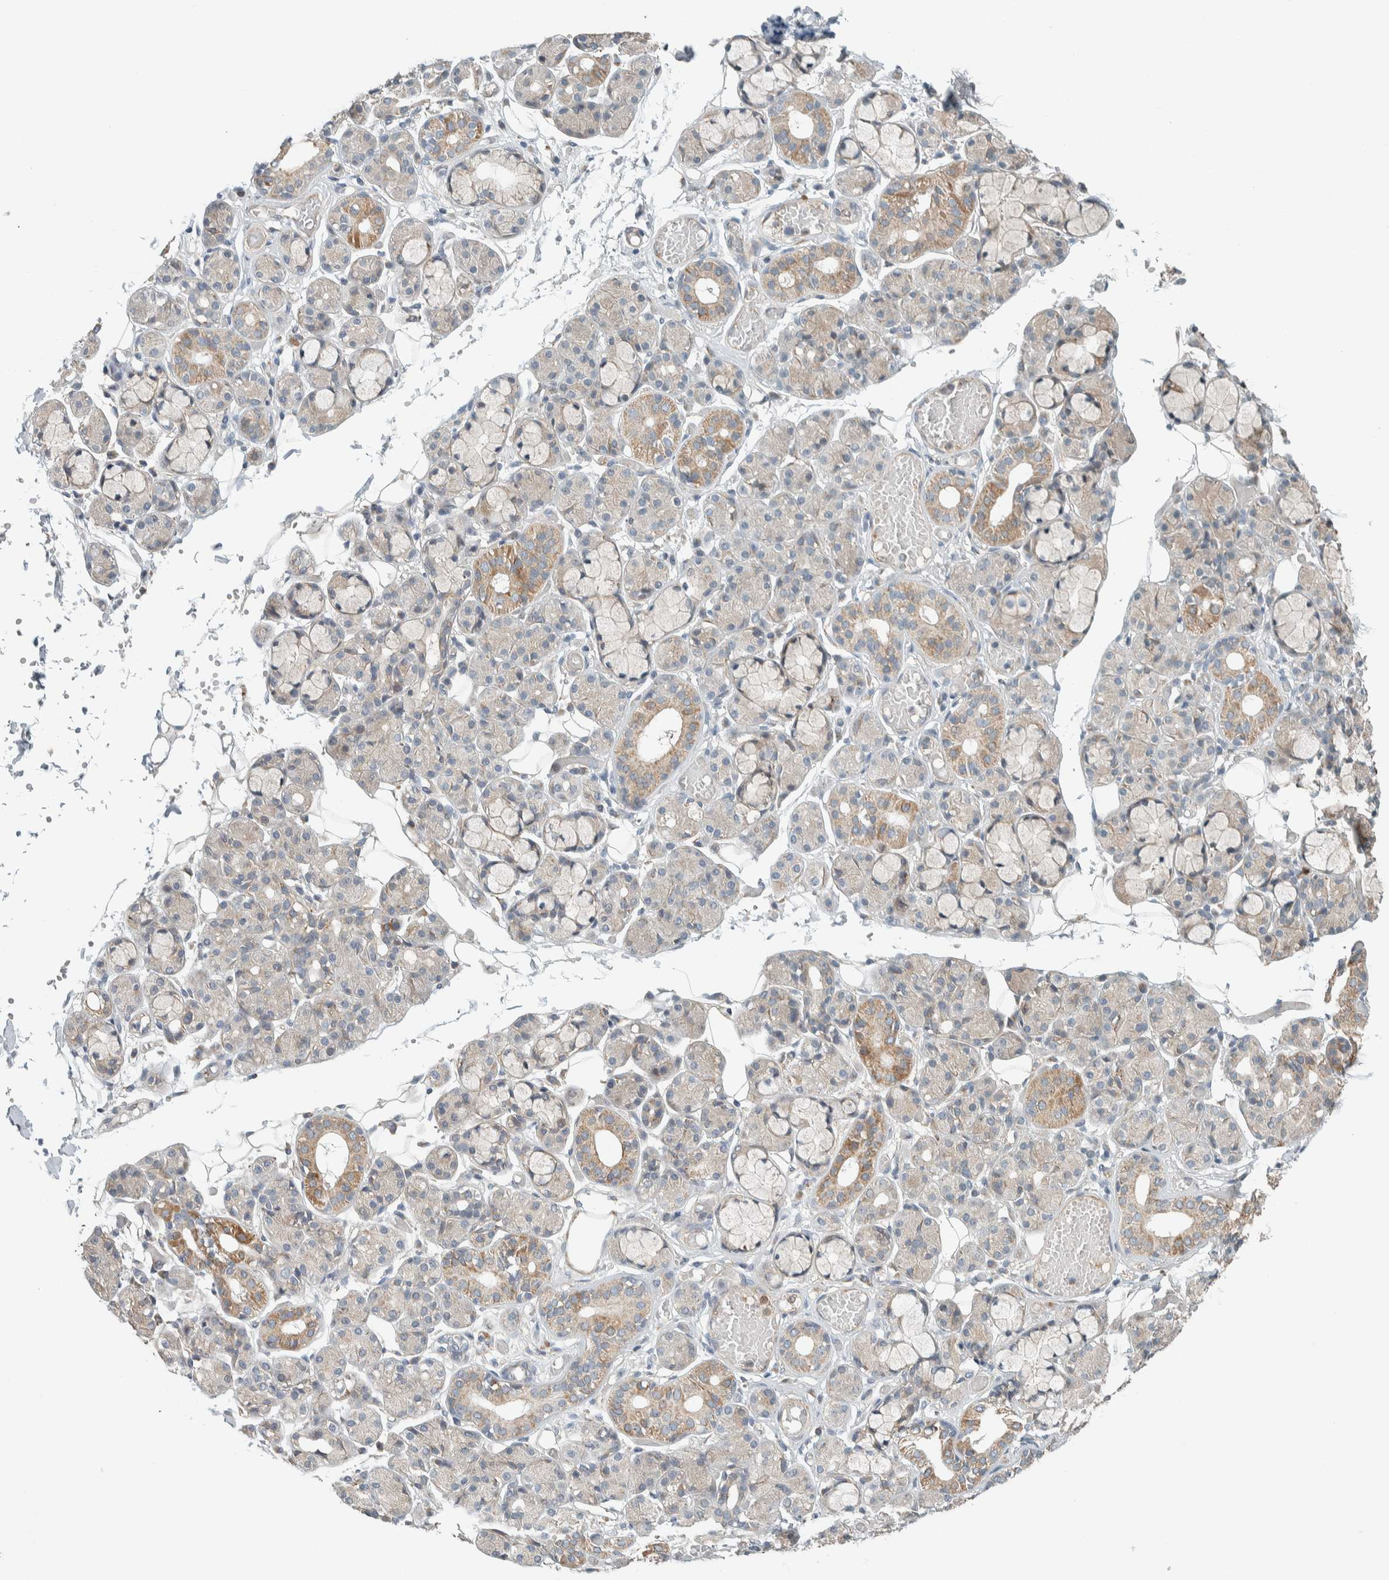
{"staining": {"intensity": "moderate", "quantity": "<25%", "location": "cytoplasmic/membranous"}, "tissue": "salivary gland", "cell_type": "Glandular cells", "image_type": "normal", "snomed": [{"axis": "morphology", "description": "Normal tissue, NOS"}, {"axis": "topography", "description": "Salivary gland"}], "caption": "The immunohistochemical stain labels moderate cytoplasmic/membranous positivity in glandular cells of unremarkable salivary gland. The protein of interest is stained brown, and the nuclei are stained in blue (DAB (3,3'-diaminobenzidine) IHC with brightfield microscopy, high magnification).", "gene": "SLFN12L", "patient": {"sex": "male", "age": 63}}